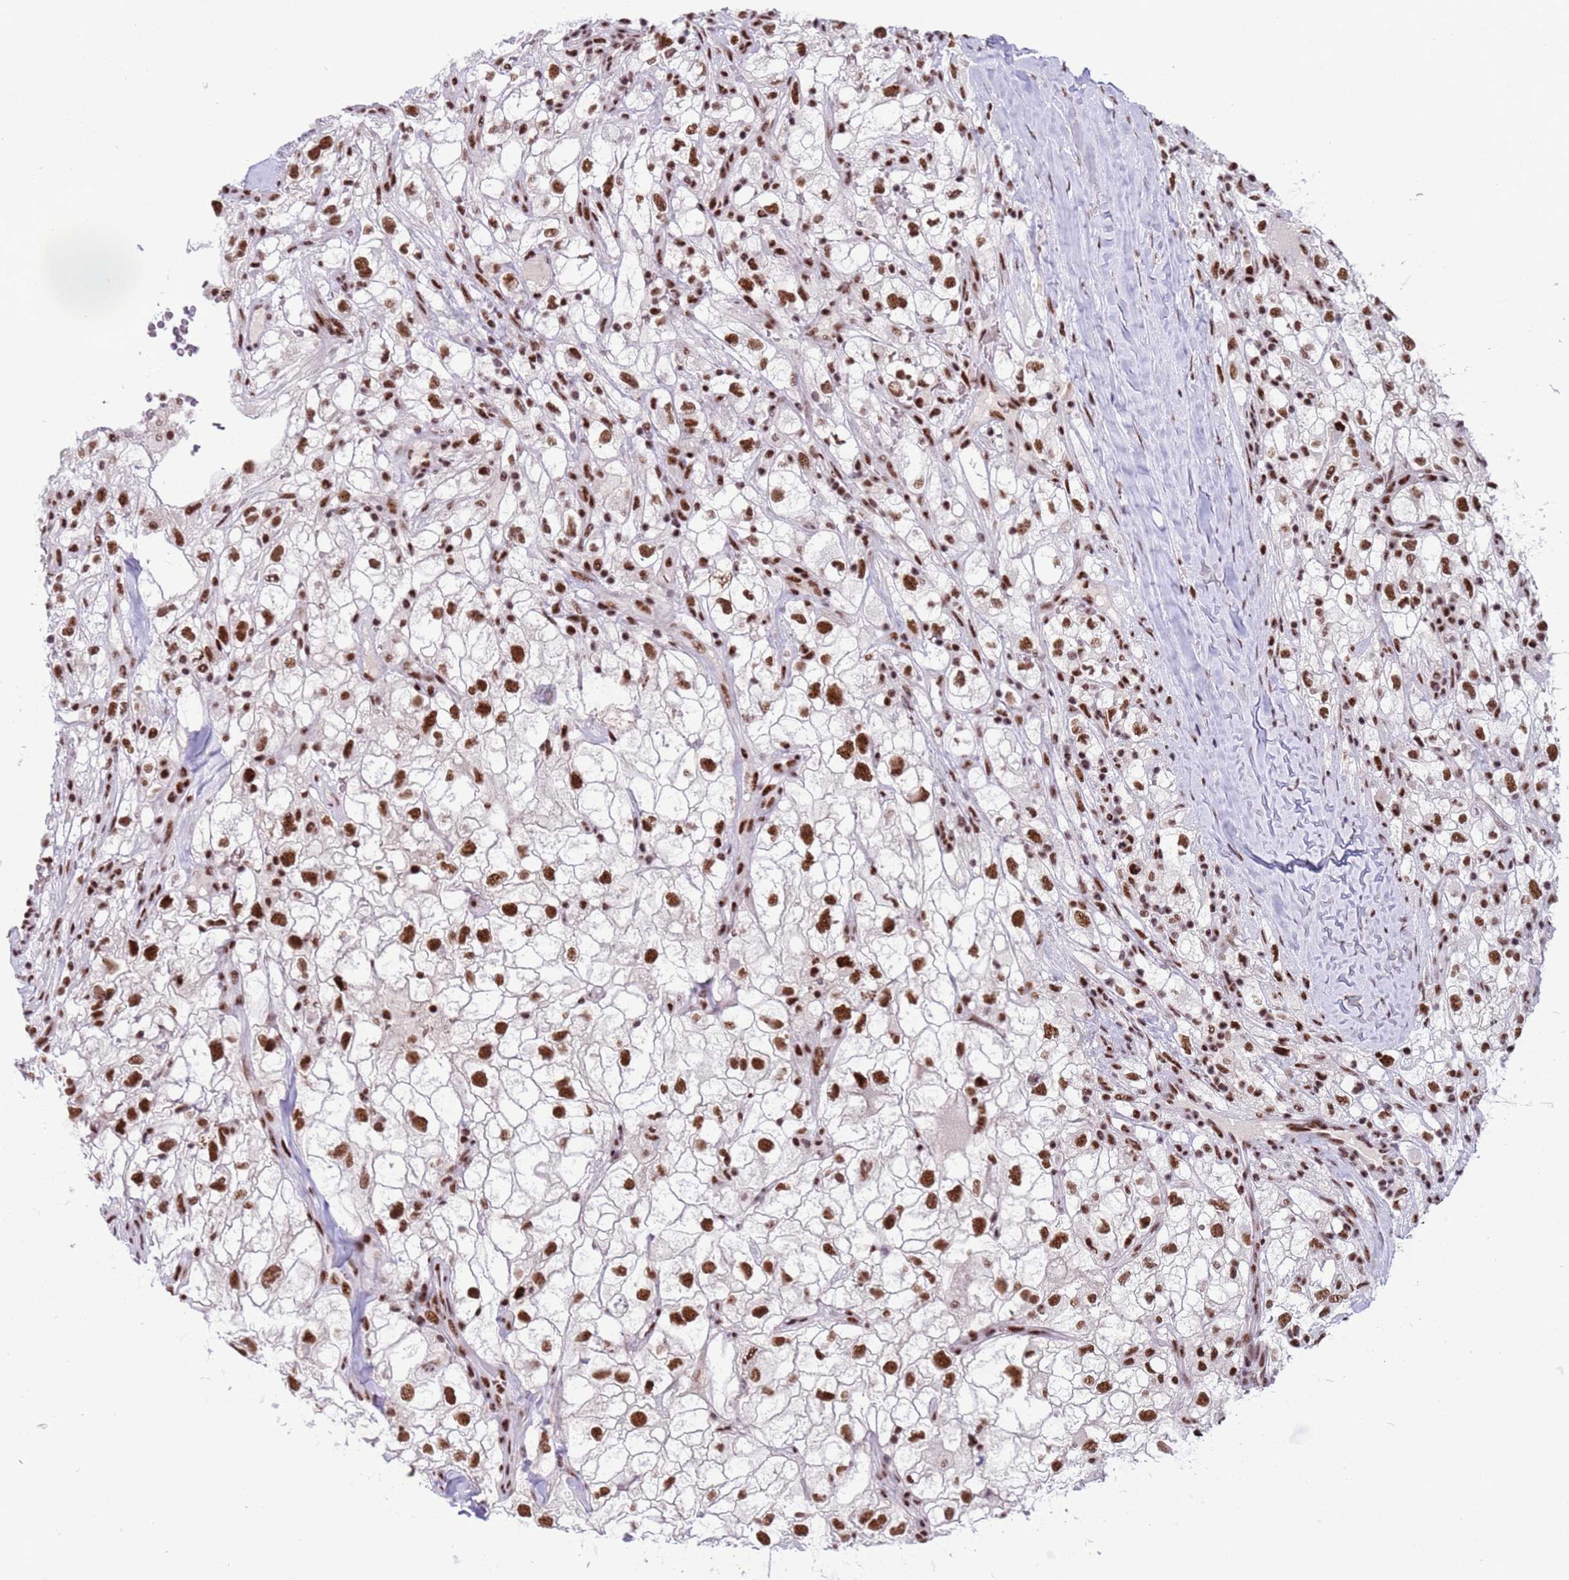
{"staining": {"intensity": "strong", "quantity": ">75%", "location": "nuclear"}, "tissue": "renal cancer", "cell_type": "Tumor cells", "image_type": "cancer", "snomed": [{"axis": "morphology", "description": "Adenocarcinoma, NOS"}, {"axis": "topography", "description": "Kidney"}], "caption": "This is a photomicrograph of immunohistochemistry (IHC) staining of adenocarcinoma (renal), which shows strong expression in the nuclear of tumor cells.", "gene": "THOC2", "patient": {"sex": "male", "age": 59}}